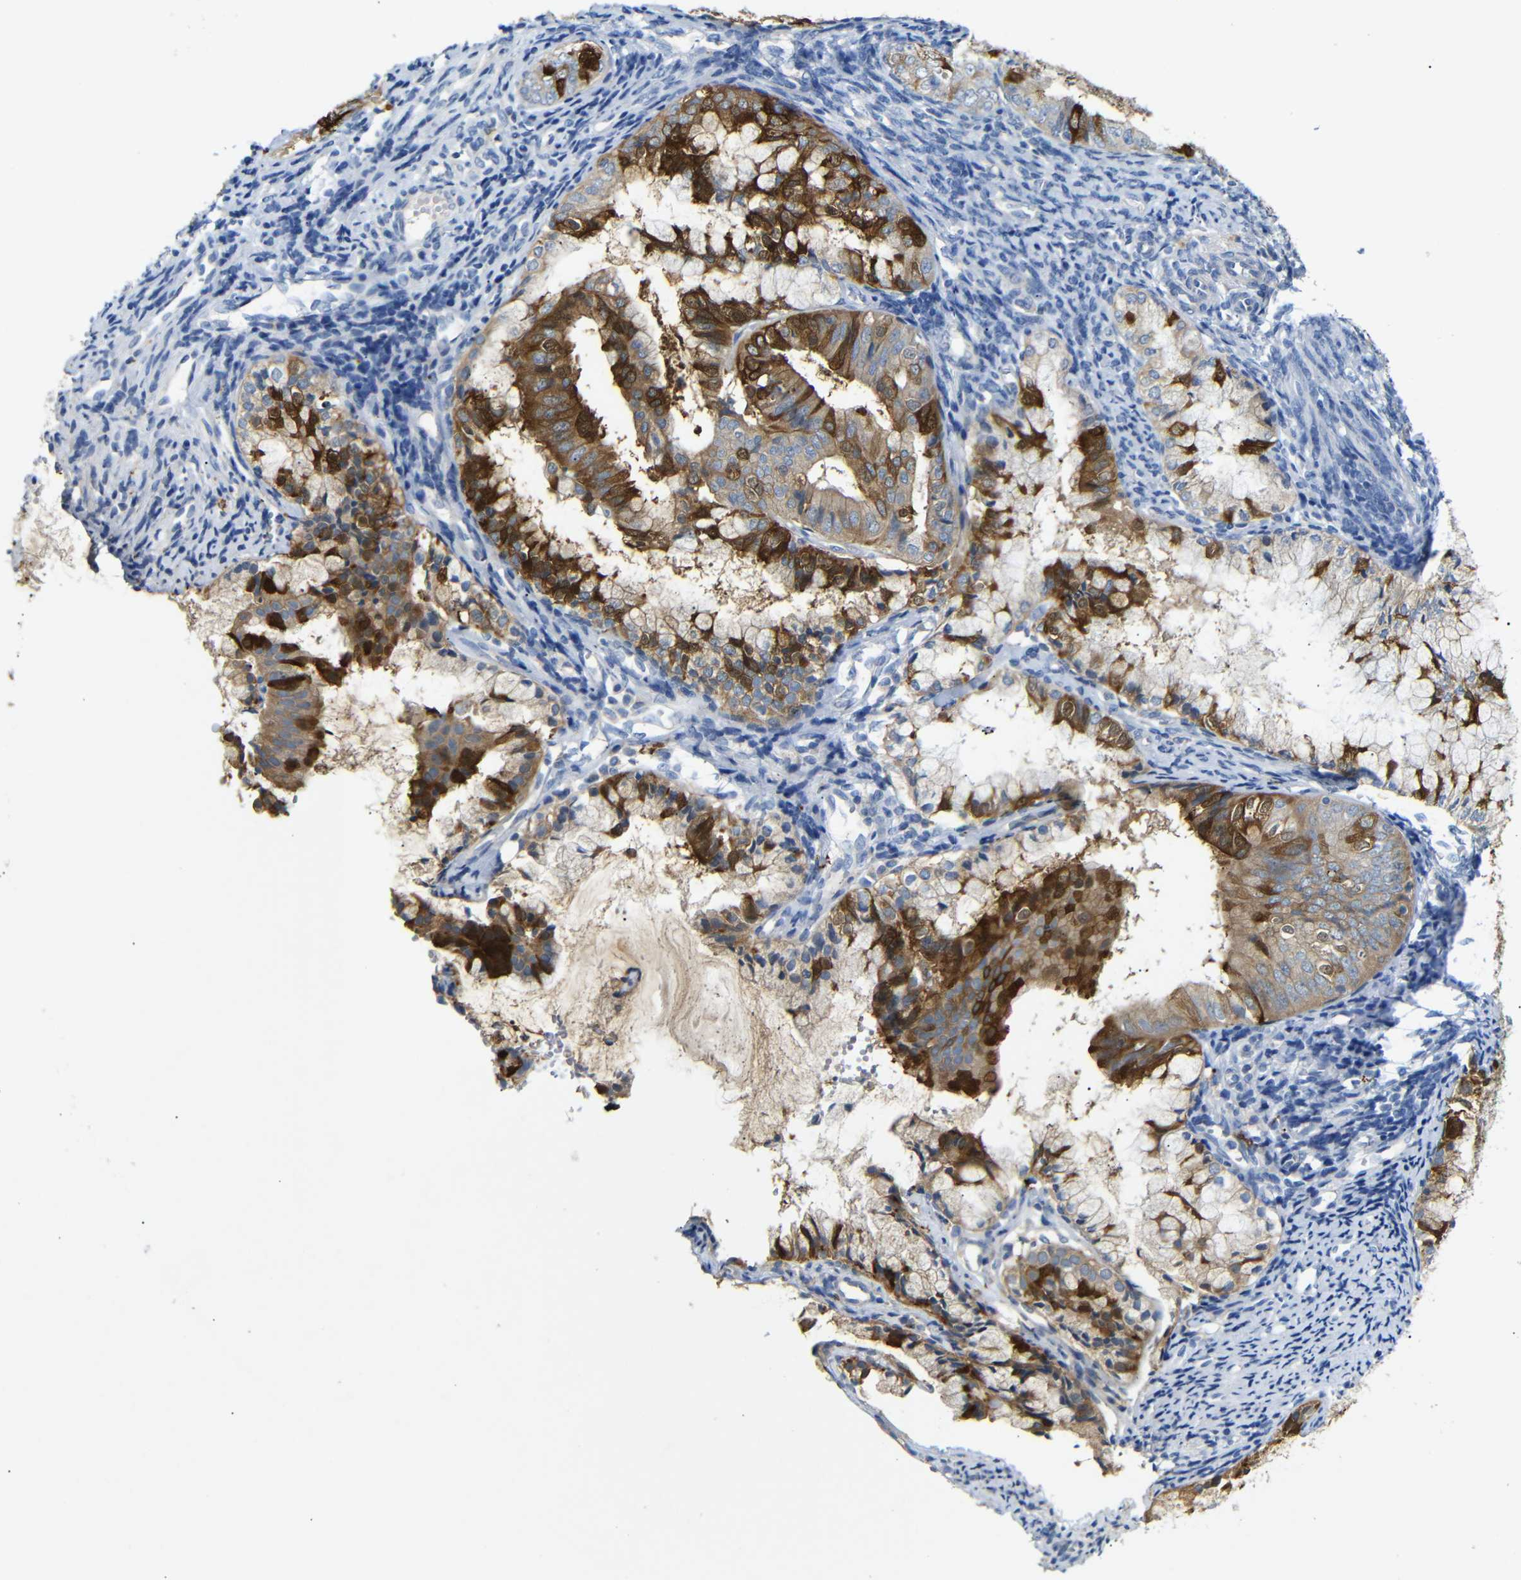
{"staining": {"intensity": "strong", "quantity": "25%-75%", "location": "cytoplasmic/membranous"}, "tissue": "endometrial cancer", "cell_type": "Tumor cells", "image_type": "cancer", "snomed": [{"axis": "morphology", "description": "Adenocarcinoma, NOS"}, {"axis": "topography", "description": "Endometrium"}], "caption": "Brown immunohistochemical staining in endometrial cancer shows strong cytoplasmic/membranous staining in approximately 25%-75% of tumor cells.", "gene": "ALOX15", "patient": {"sex": "female", "age": 63}}